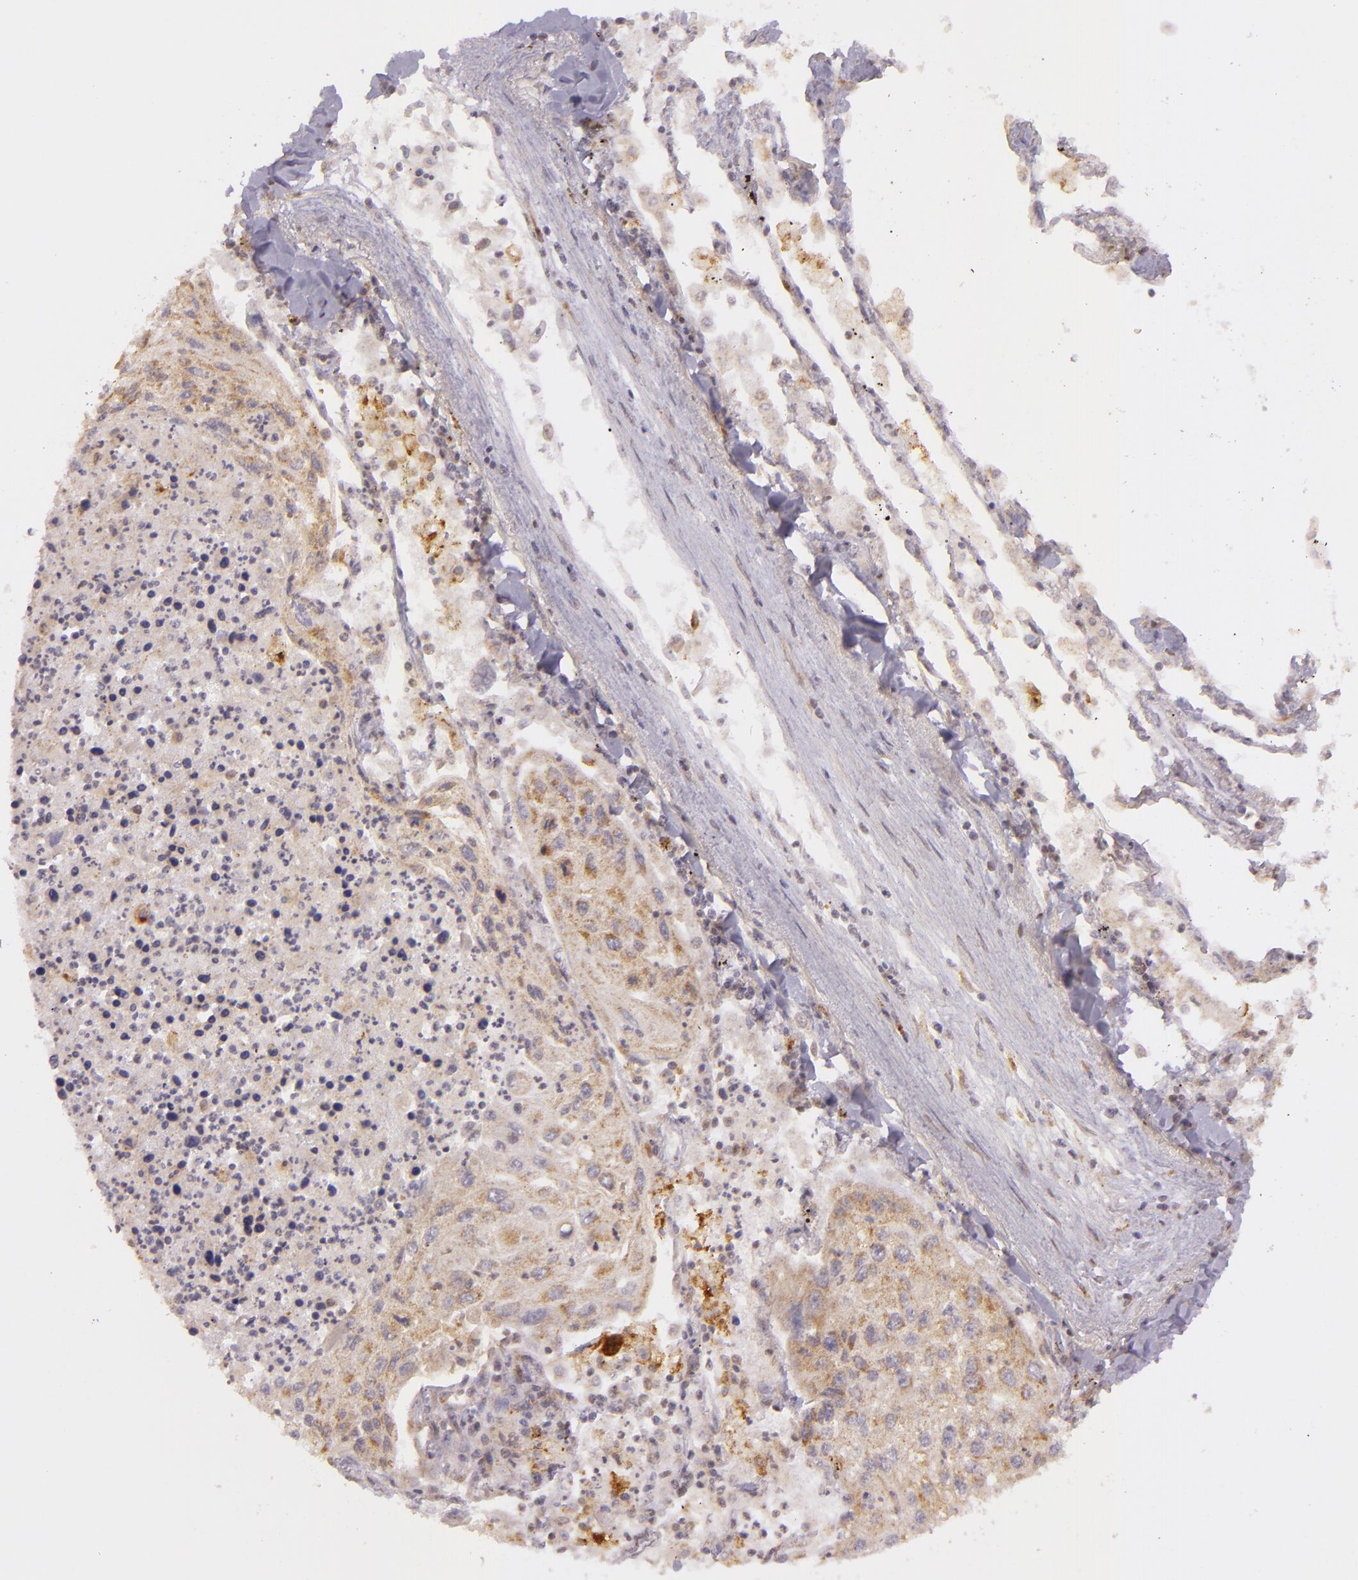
{"staining": {"intensity": "moderate", "quantity": ">75%", "location": "cytoplasmic/membranous"}, "tissue": "lung cancer", "cell_type": "Tumor cells", "image_type": "cancer", "snomed": [{"axis": "morphology", "description": "Squamous cell carcinoma, NOS"}, {"axis": "topography", "description": "Lung"}], "caption": "Lung cancer stained with DAB (3,3'-diaminobenzidine) immunohistochemistry (IHC) reveals medium levels of moderate cytoplasmic/membranous positivity in about >75% of tumor cells.", "gene": "LGMN", "patient": {"sex": "male", "age": 75}}